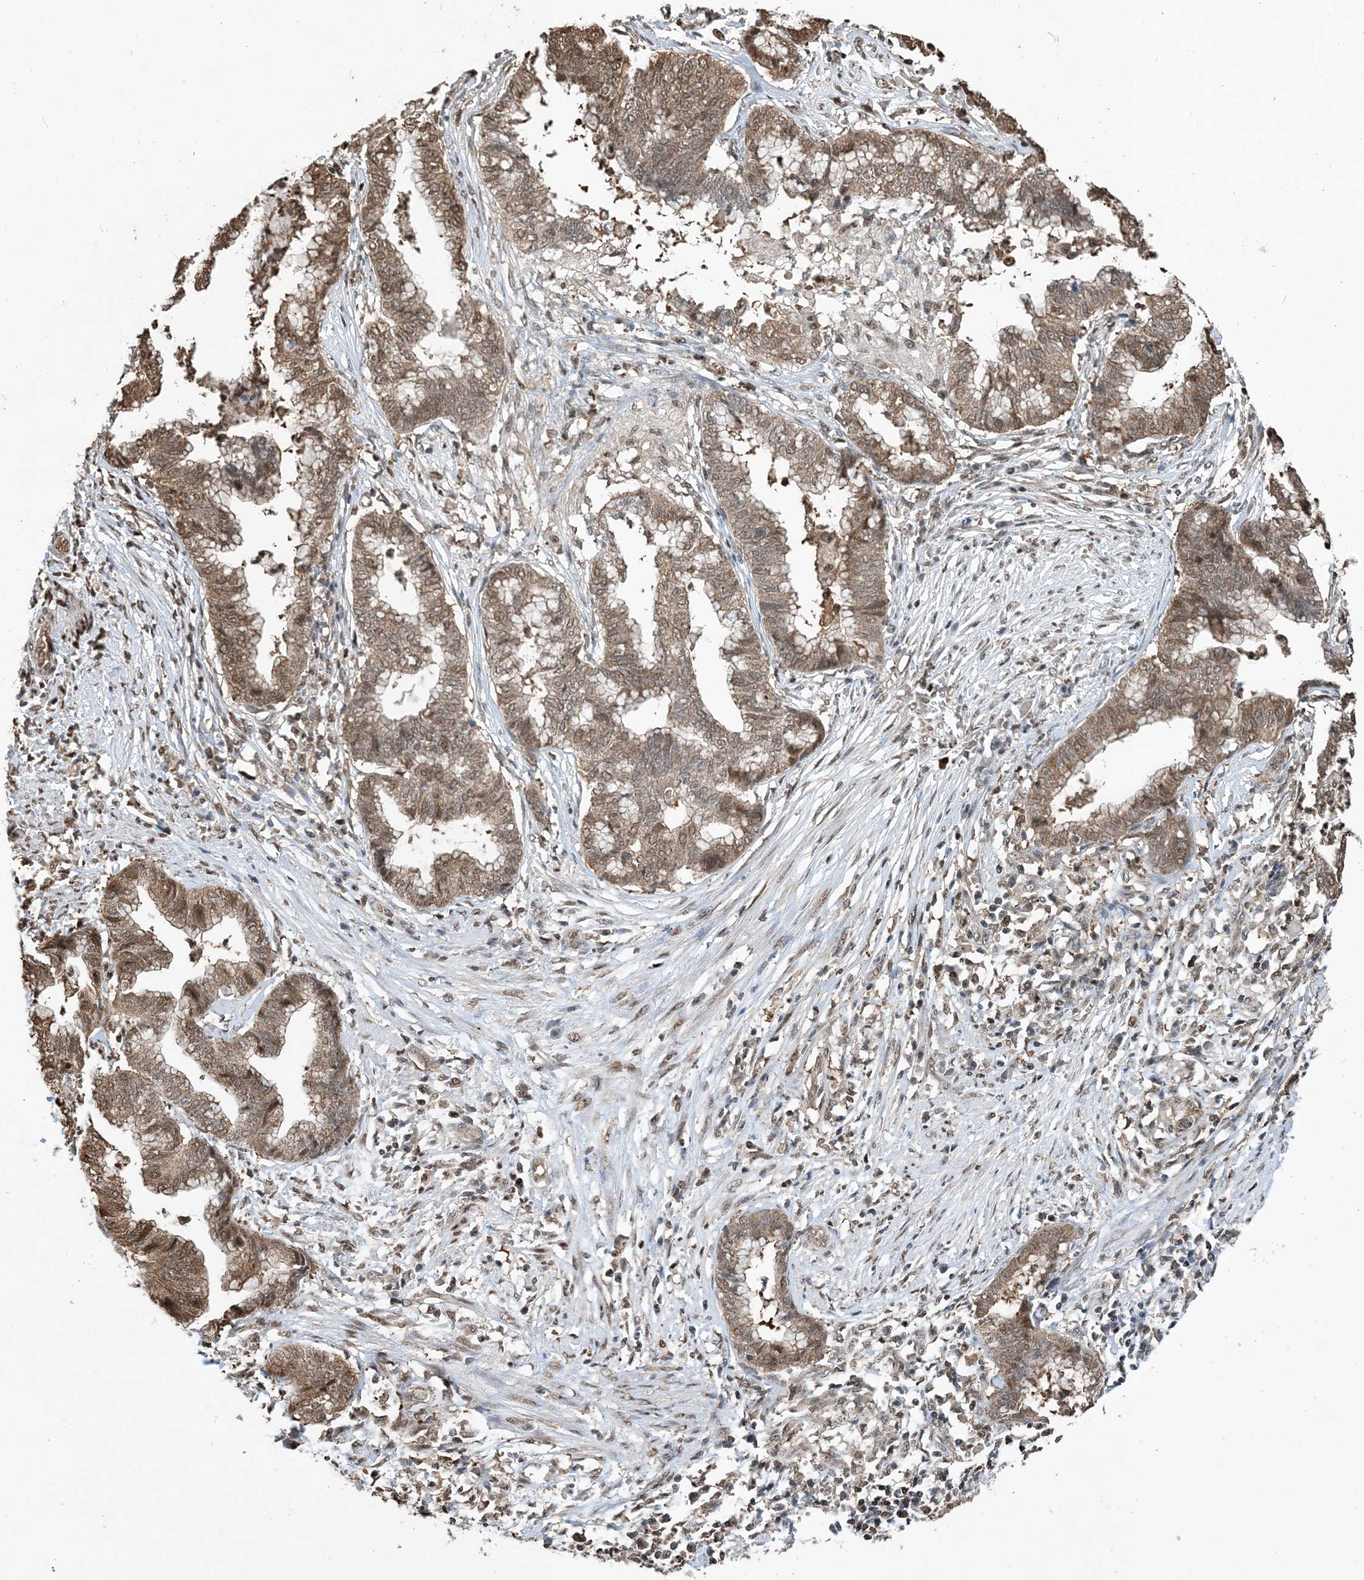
{"staining": {"intensity": "moderate", "quantity": ">75%", "location": "cytoplasmic/membranous,nuclear"}, "tissue": "endometrial cancer", "cell_type": "Tumor cells", "image_type": "cancer", "snomed": [{"axis": "morphology", "description": "Necrosis, NOS"}, {"axis": "morphology", "description": "Adenocarcinoma, NOS"}, {"axis": "topography", "description": "Endometrium"}], "caption": "Immunohistochemical staining of endometrial cancer shows medium levels of moderate cytoplasmic/membranous and nuclear protein positivity in approximately >75% of tumor cells.", "gene": "HSPA1A", "patient": {"sex": "female", "age": 79}}